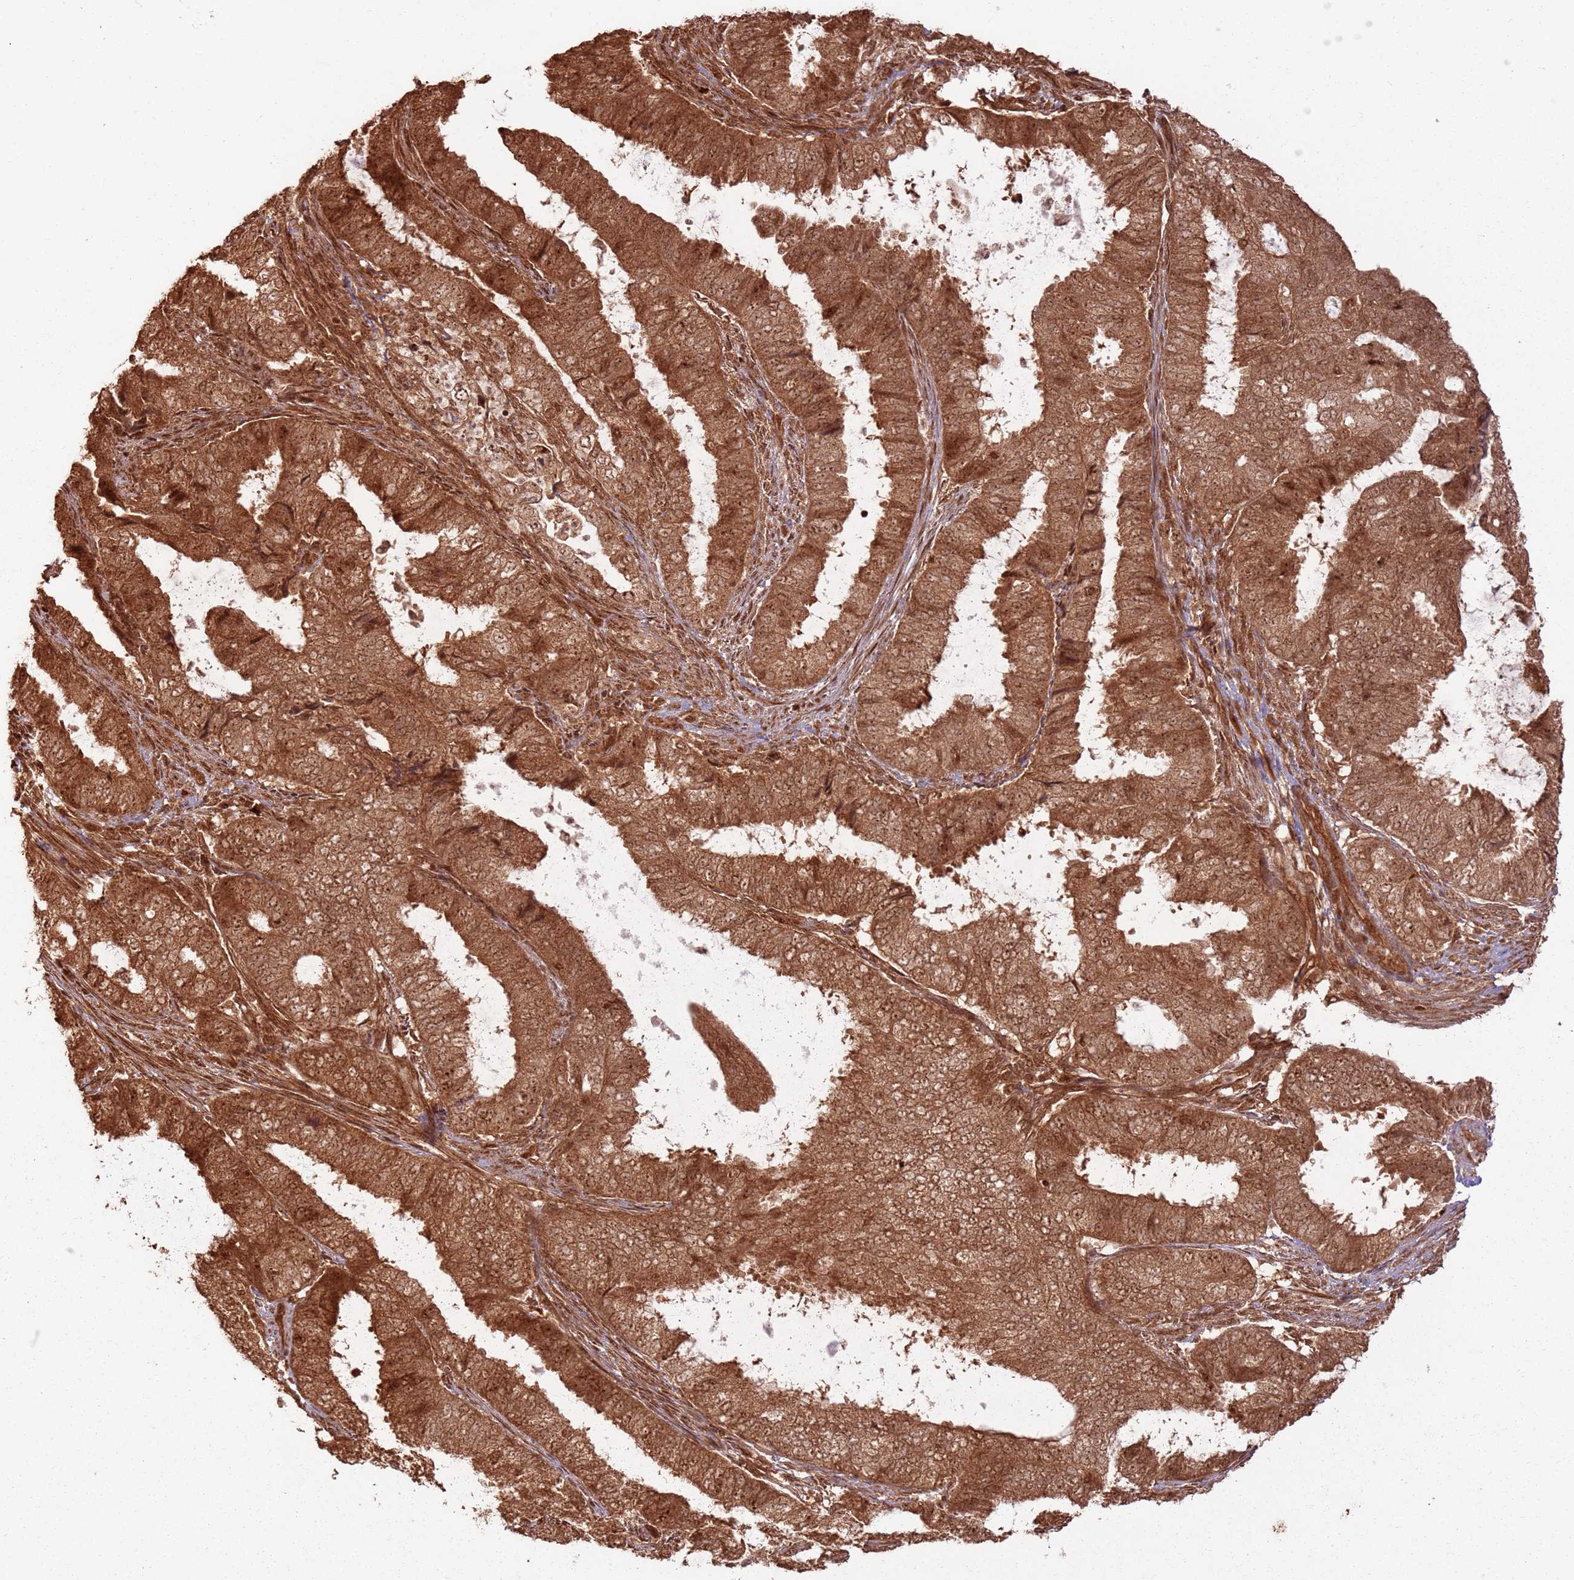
{"staining": {"intensity": "strong", "quantity": ">75%", "location": "cytoplasmic/membranous"}, "tissue": "endometrial cancer", "cell_type": "Tumor cells", "image_type": "cancer", "snomed": [{"axis": "morphology", "description": "Adenocarcinoma, NOS"}, {"axis": "topography", "description": "Endometrium"}], "caption": "Human endometrial cancer stained with a brown dye reveals strong cytoplasmic/membranous positive positivity in approximately >75% of tumor cells.", "gene": "TBC1D13", "patient": {"sex": "female", "age": 51}}